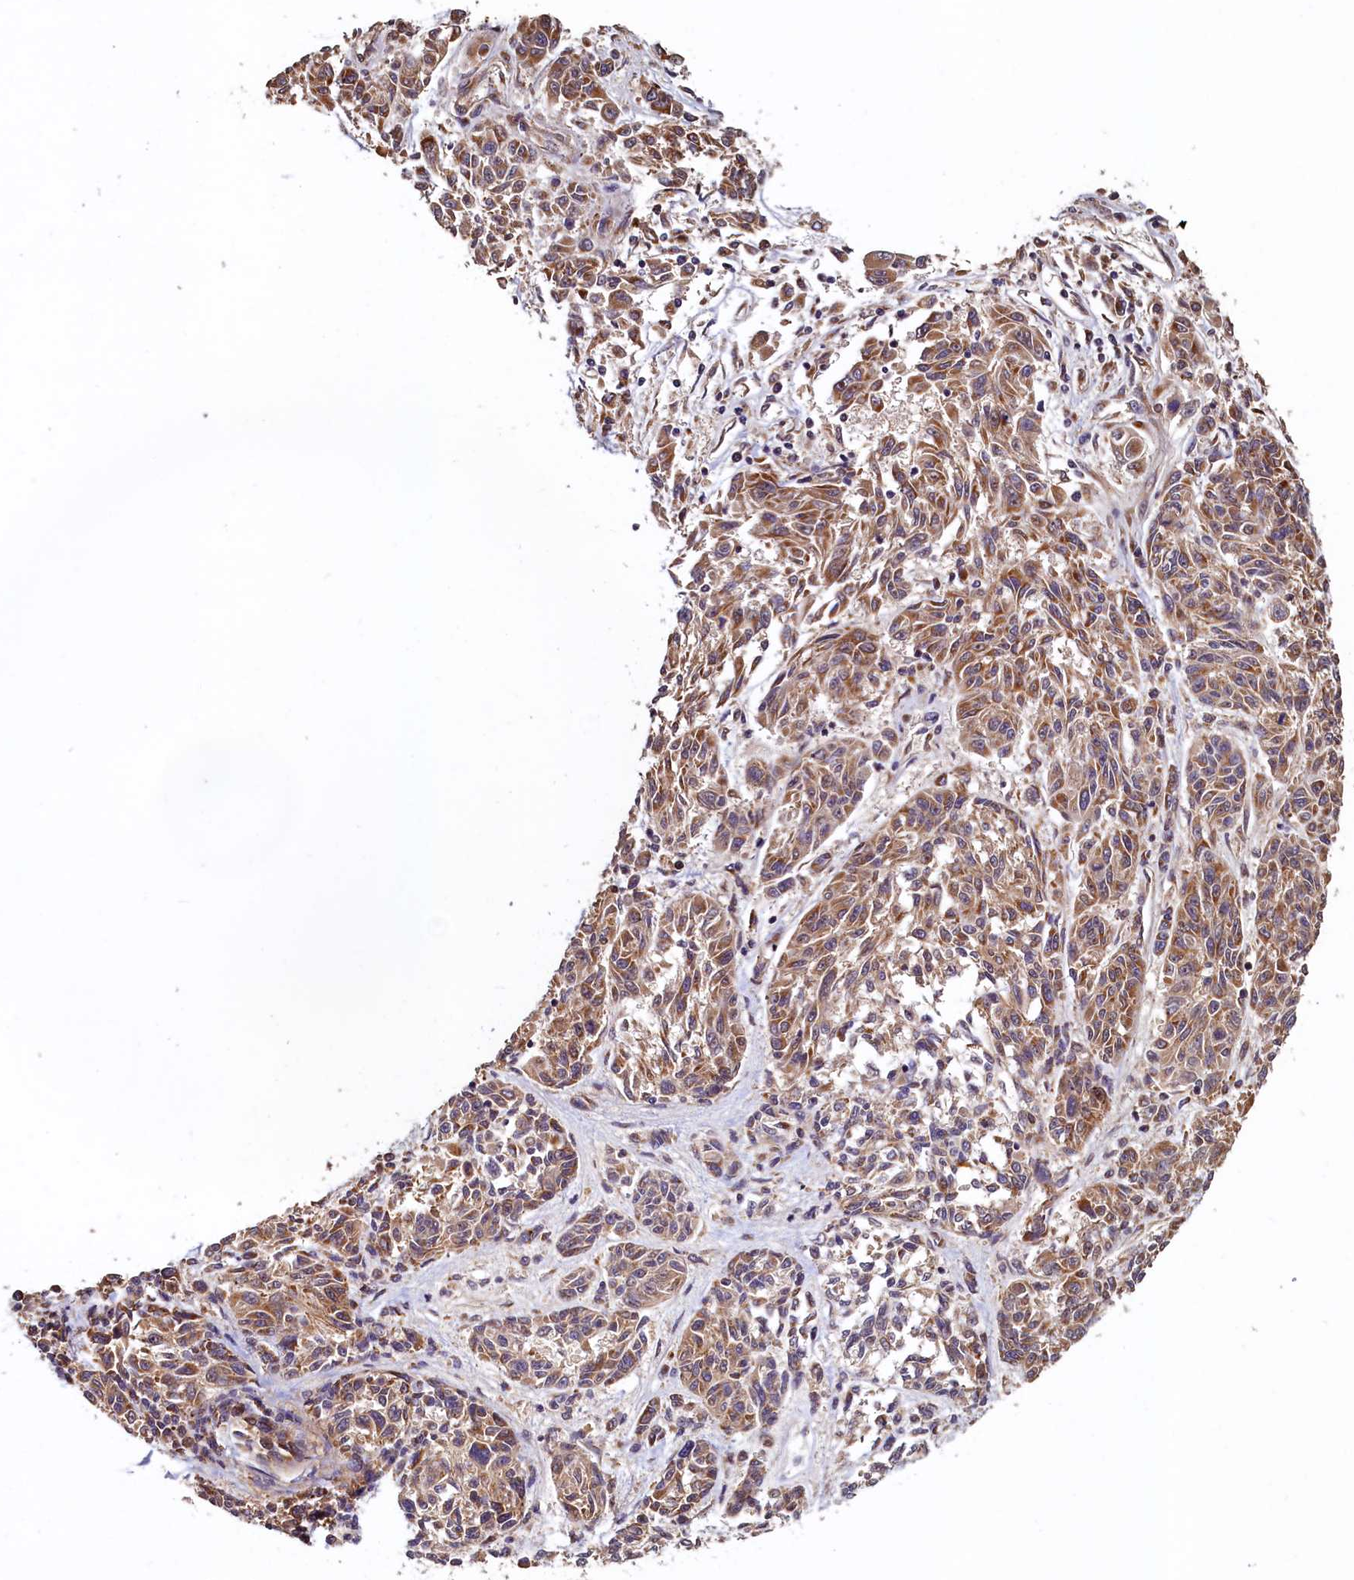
{"staining": {"intensity": "moderate", "quantity": "25%-75%", "location": "cytoplasmic/membranous"}, "tissue": "melanoma", "cell_type": "Tumor cells", "image_type": "cancer", "snomed": [{"axis": "morphology", "description": "Malignant melanoma, NOS"}, {"axis": "topography", "description": "Skin"}], "caption": "Brown immunohistochemical staining in human malignant melanoma reveals moderate cytoplasmic/membranous expression in about 25%-75% of tumor cells.", "gene": "NCKAP5L", "patient": {"sex": "male", "age": 53}}